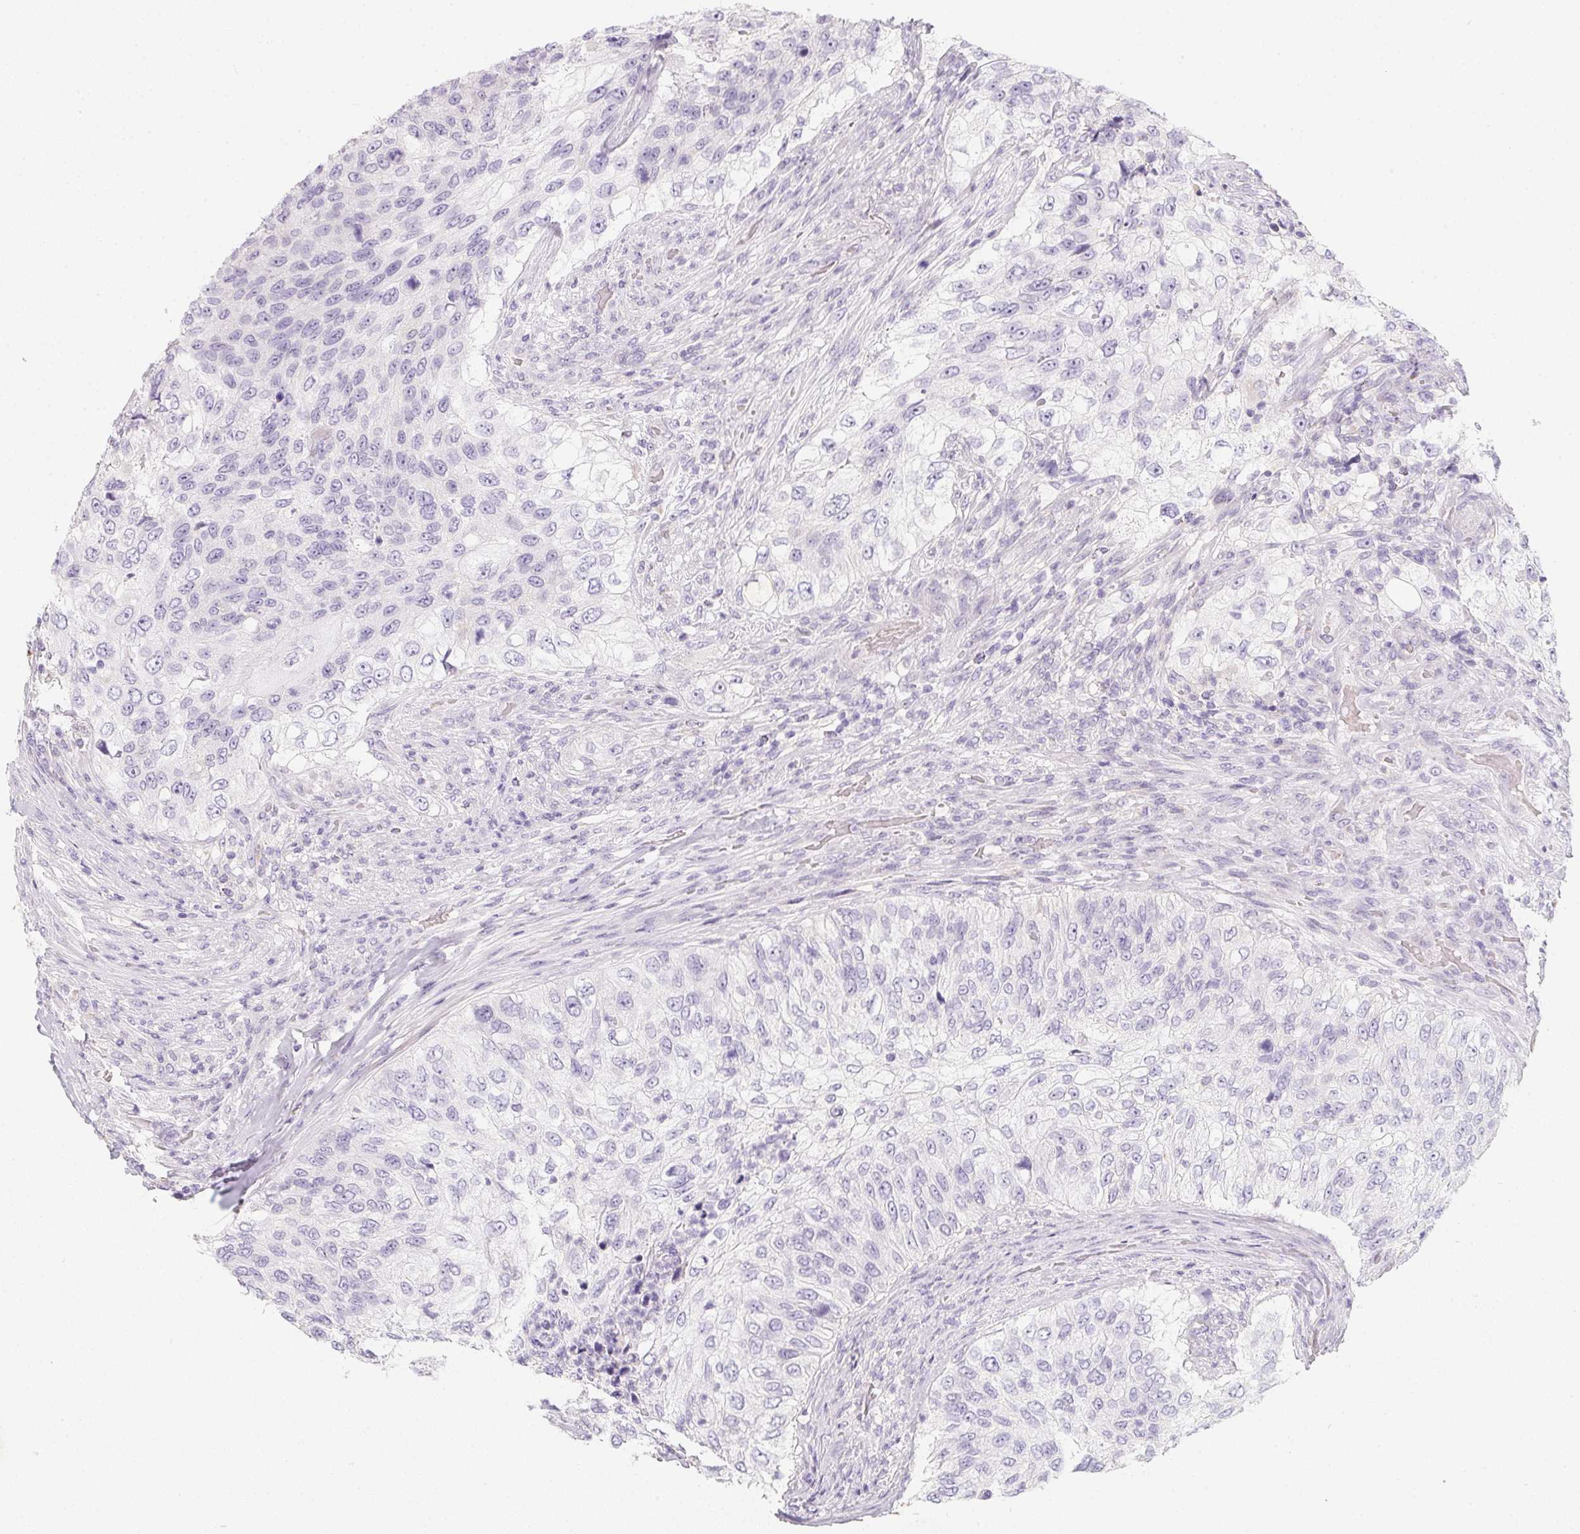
{"staining": {"intensity": "negative", "quantity": "none", "location": "none"}, "tissue": "urothelial cancer", "cell_type": "Tumor cells", "image_type": "cancer", "snomed": [{"axis": "morphology", "description": "Urothelial carcinoma, High grade"}, {"axis": "topography", "description": "Urinary bladder"}], "caption": "This is an immunohistochemistry image of human urothelial carcinoma (high-grade). There is no positivity in tumor cells.", "gene": "DCD", "patient": {"sex": "female", "age": 60}}